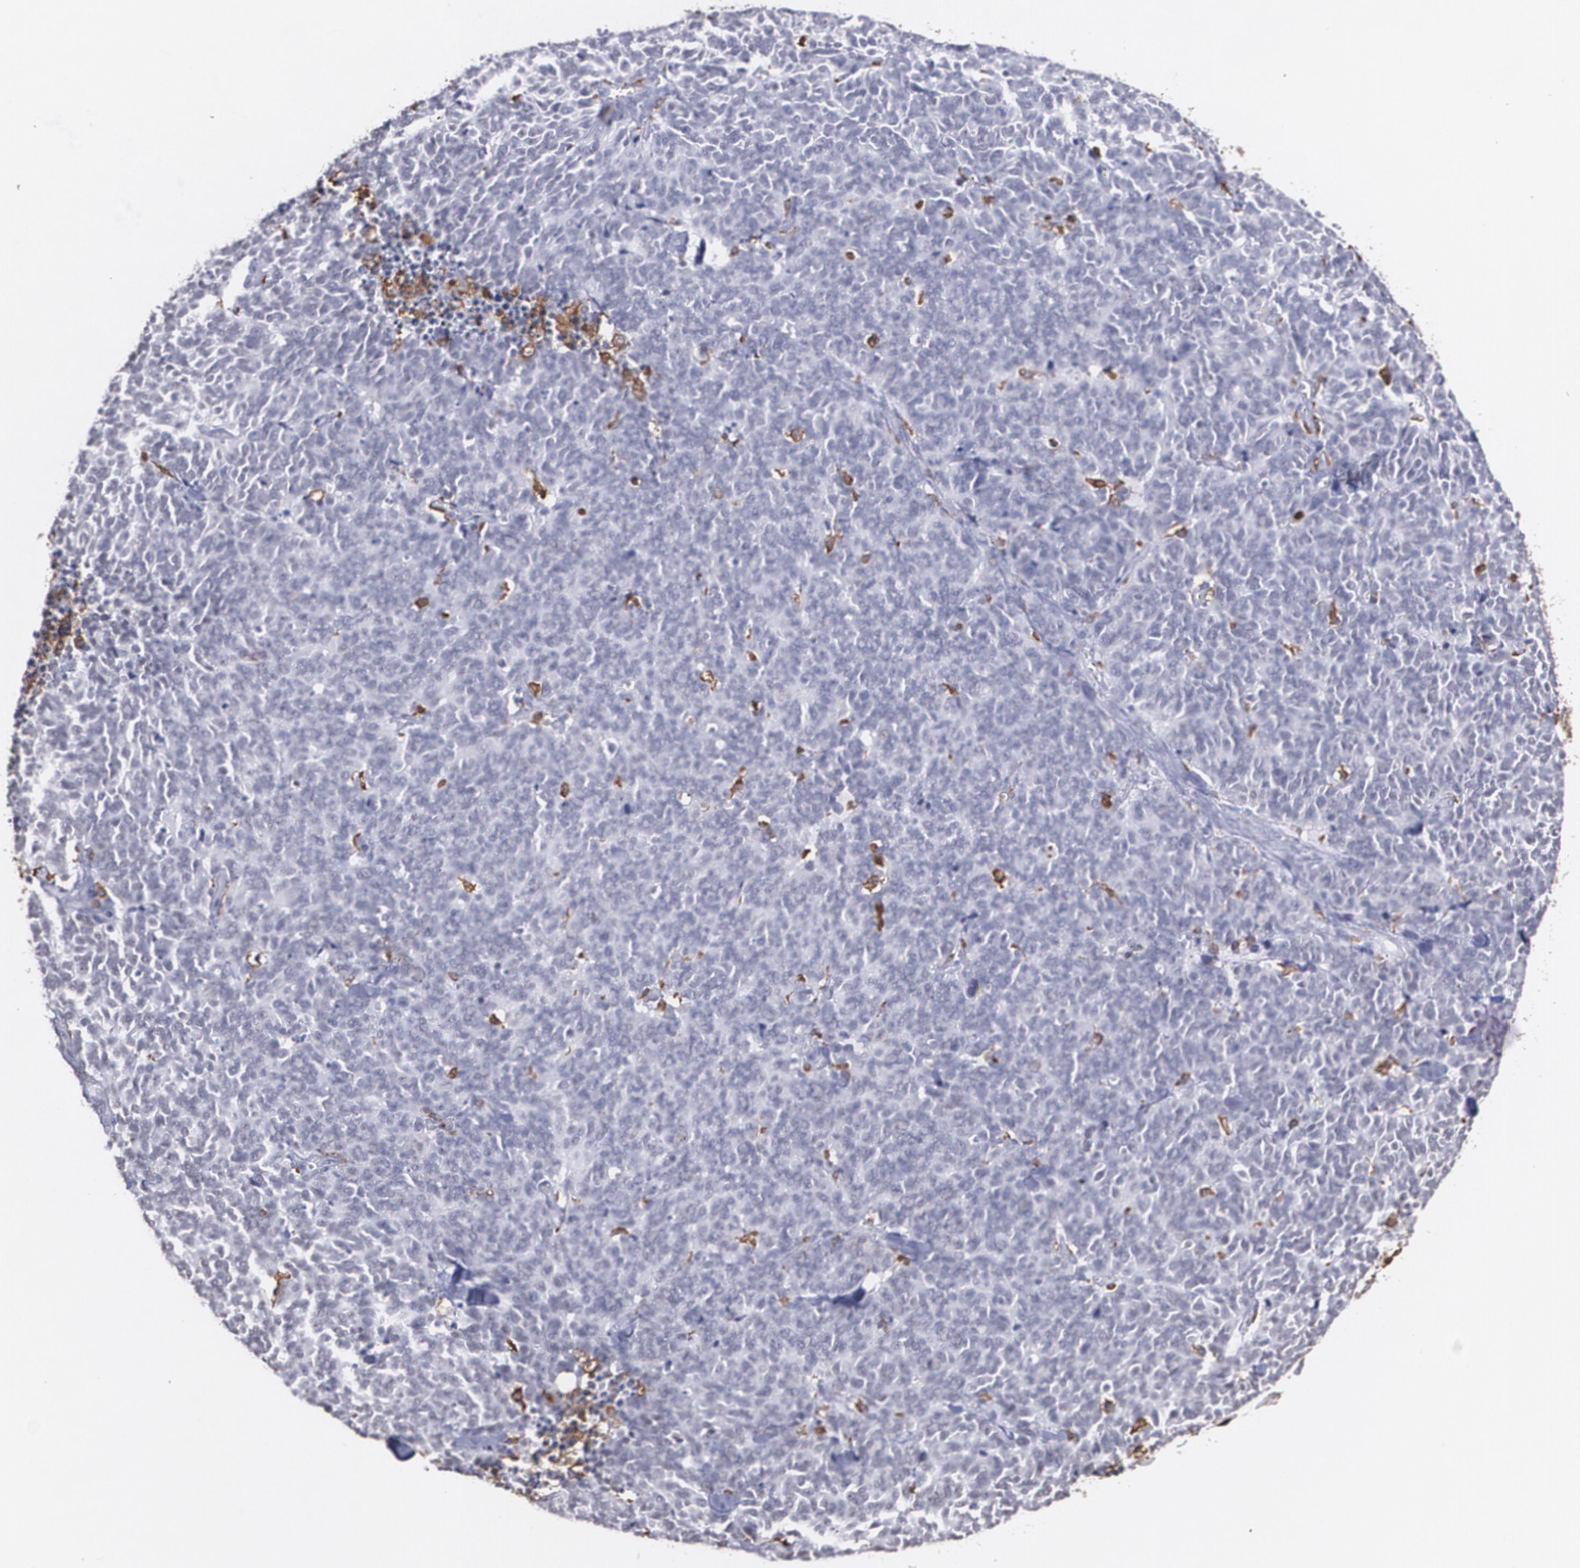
{"staining": {"intensity": "negative", "quantity": "none", "location": "none"}, "tissue": "lung cancer", "cell_type": "Tumor cells", "image_type": "cancer", "snomed": [{"axis": "morphology", "description": "Neoplasm, malignant, NOS"}, {"axis": "topography", "description": "Lung"}], "caption": "Tumor cells are negative for protein expression in human malignant neoplasm (lung). The staining is performed using DAB brown chromogen with nuclei counter-stained in using hematoxylin.", "gene": "NCF2", "patient": {"sex": "female", "age": 58}}